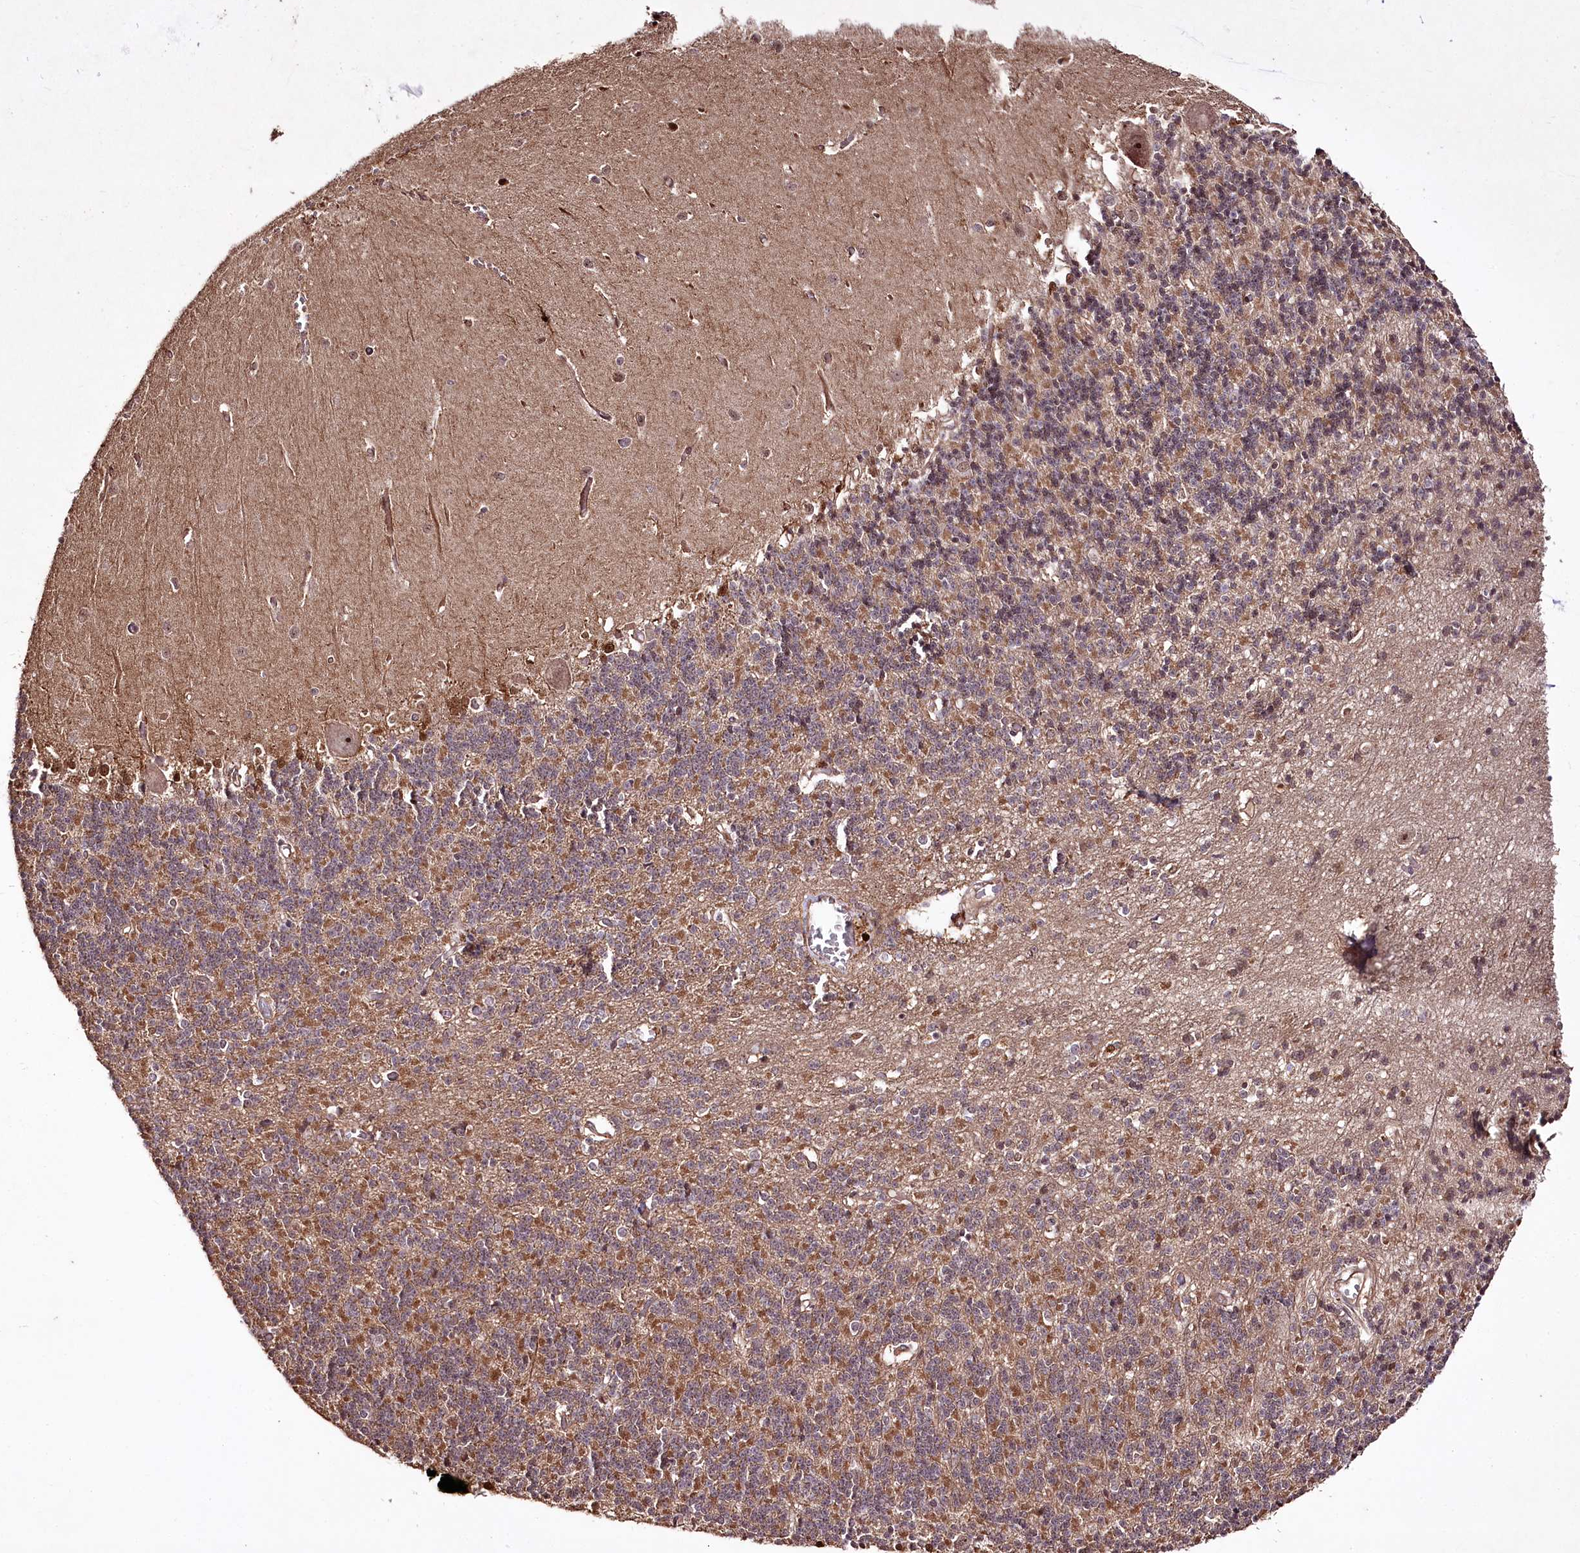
{"staining": {"intensity": "moderate", "quantity": "25%-75%", "location": "cytoplasmic/membranous"}, "tissue": "cerebellum", "cell_type": "Cells in granular layer", "image_type": "normal", "snomed": [{"axis": "morphology", "description": "Normal tissue, NOS"}, {"axis": "topography", "description": "Cerebellum"}], "caption": "Immunohistochemistry photomicrograph of benign cerebellum: cerebellum stained using IHC exhibits medium levels of moderate protein expression localized specifically in the cytoplasmic/membranous of cells in granular layer, appearing as a cytoplasmic/membranous brown color.", "gene": "CCDC59", "patient": {"sex": "male", "age": 37}}